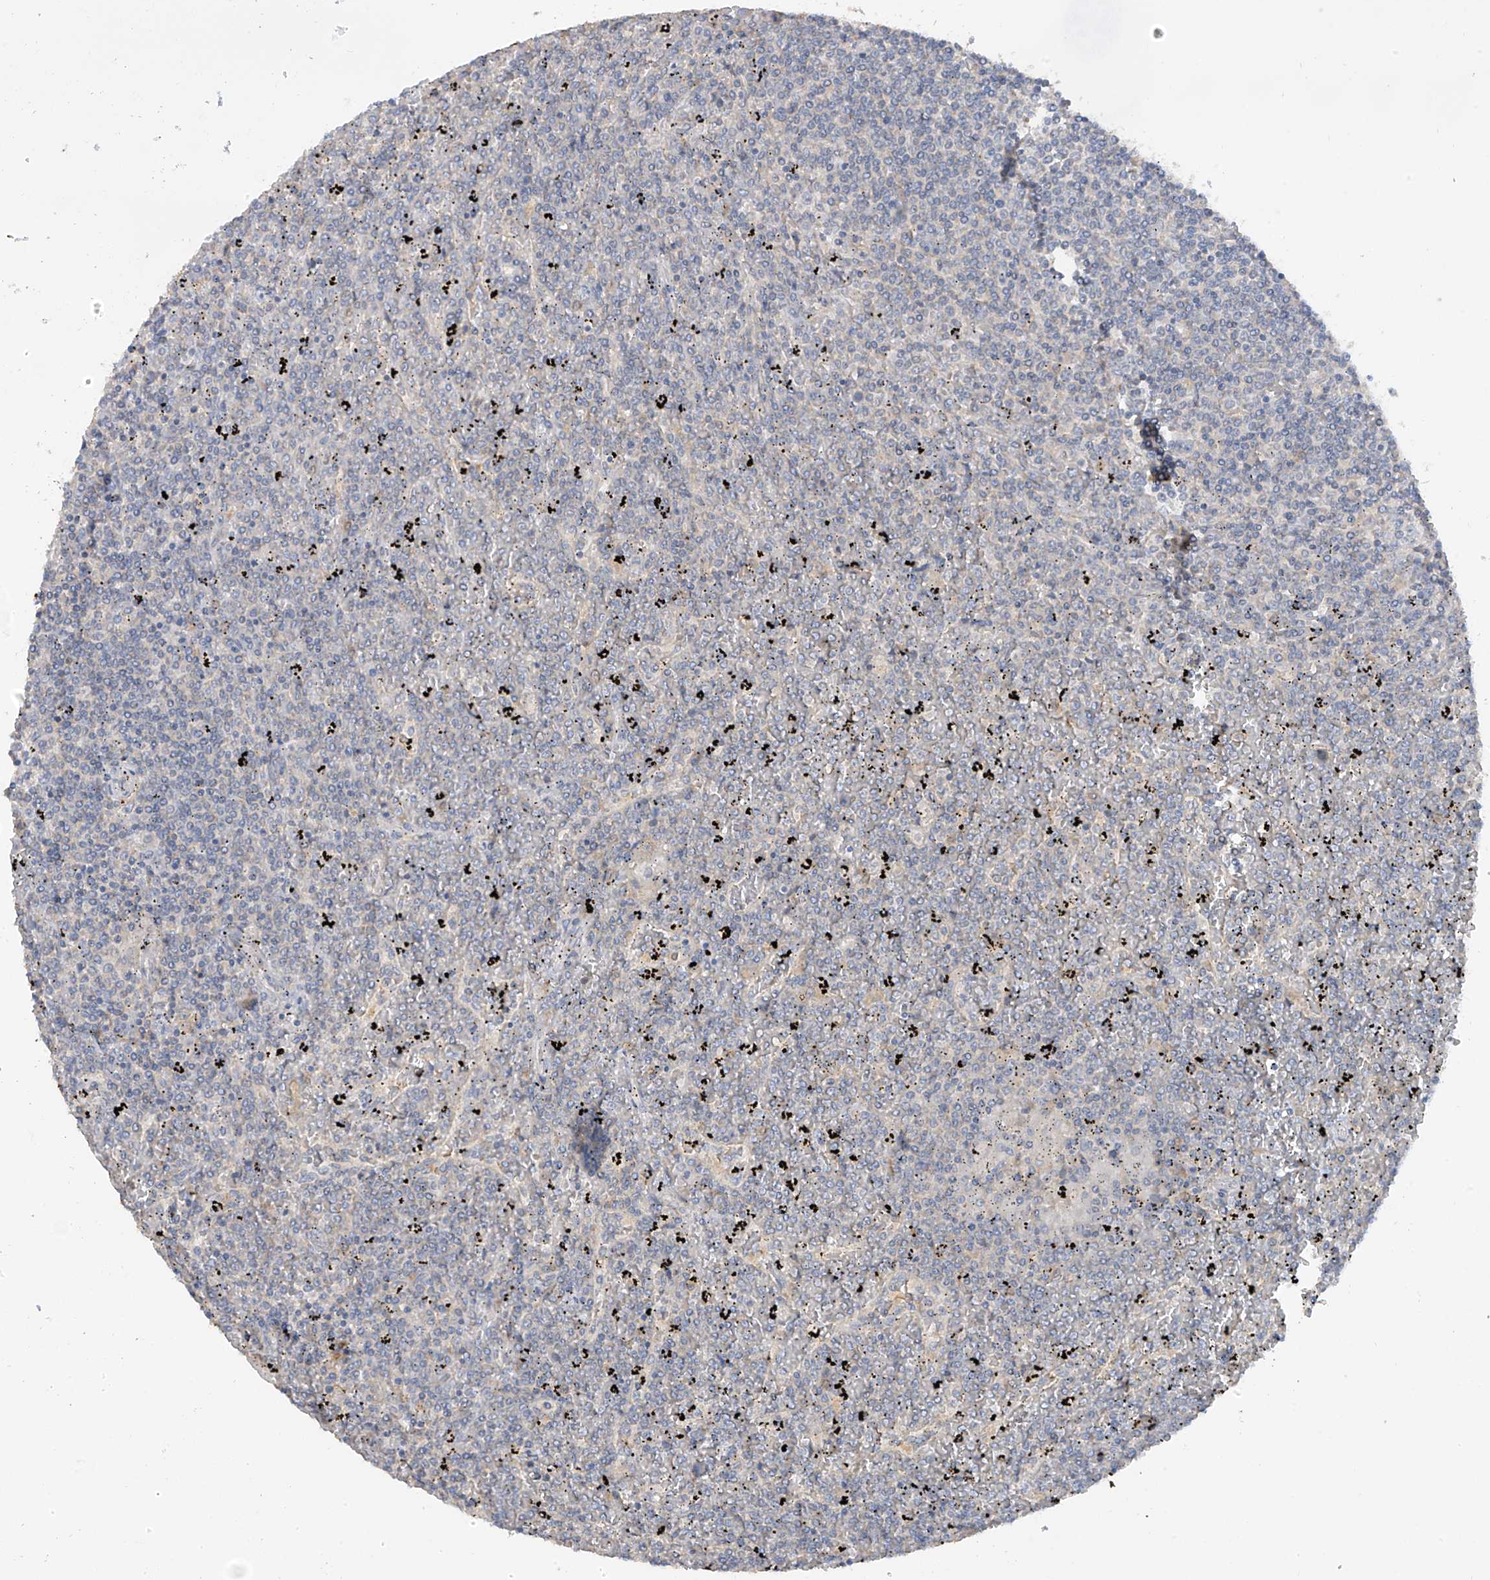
{"staining": {"intensity": "negative", "quantity": "none", "location": "none"}, "tissue": "lymphoma", "cell_type": "Tumor cells", "image_type": "cancer", "snomed": [{"axis": "morphology", "description": "Malignant lymphoma, non-Hodgkin's type, Low grade"}, {"axis": "topography", "description": "Spleen"}], "caption": "A high-resolution photomicrograph shows immunohistochemistry staining of malignant lymphoma, non-Hodgkin's type (low-grade), which demonstrates no significant expression in tumor cells. (Stains: DAB immunohistochemistry (IHC) with hematoxylin counter stain, Microscopy: brightfield microscopy at high magnification).", "gene": "GALNTL6", "patient": {"sex": "female", "age": 19}}